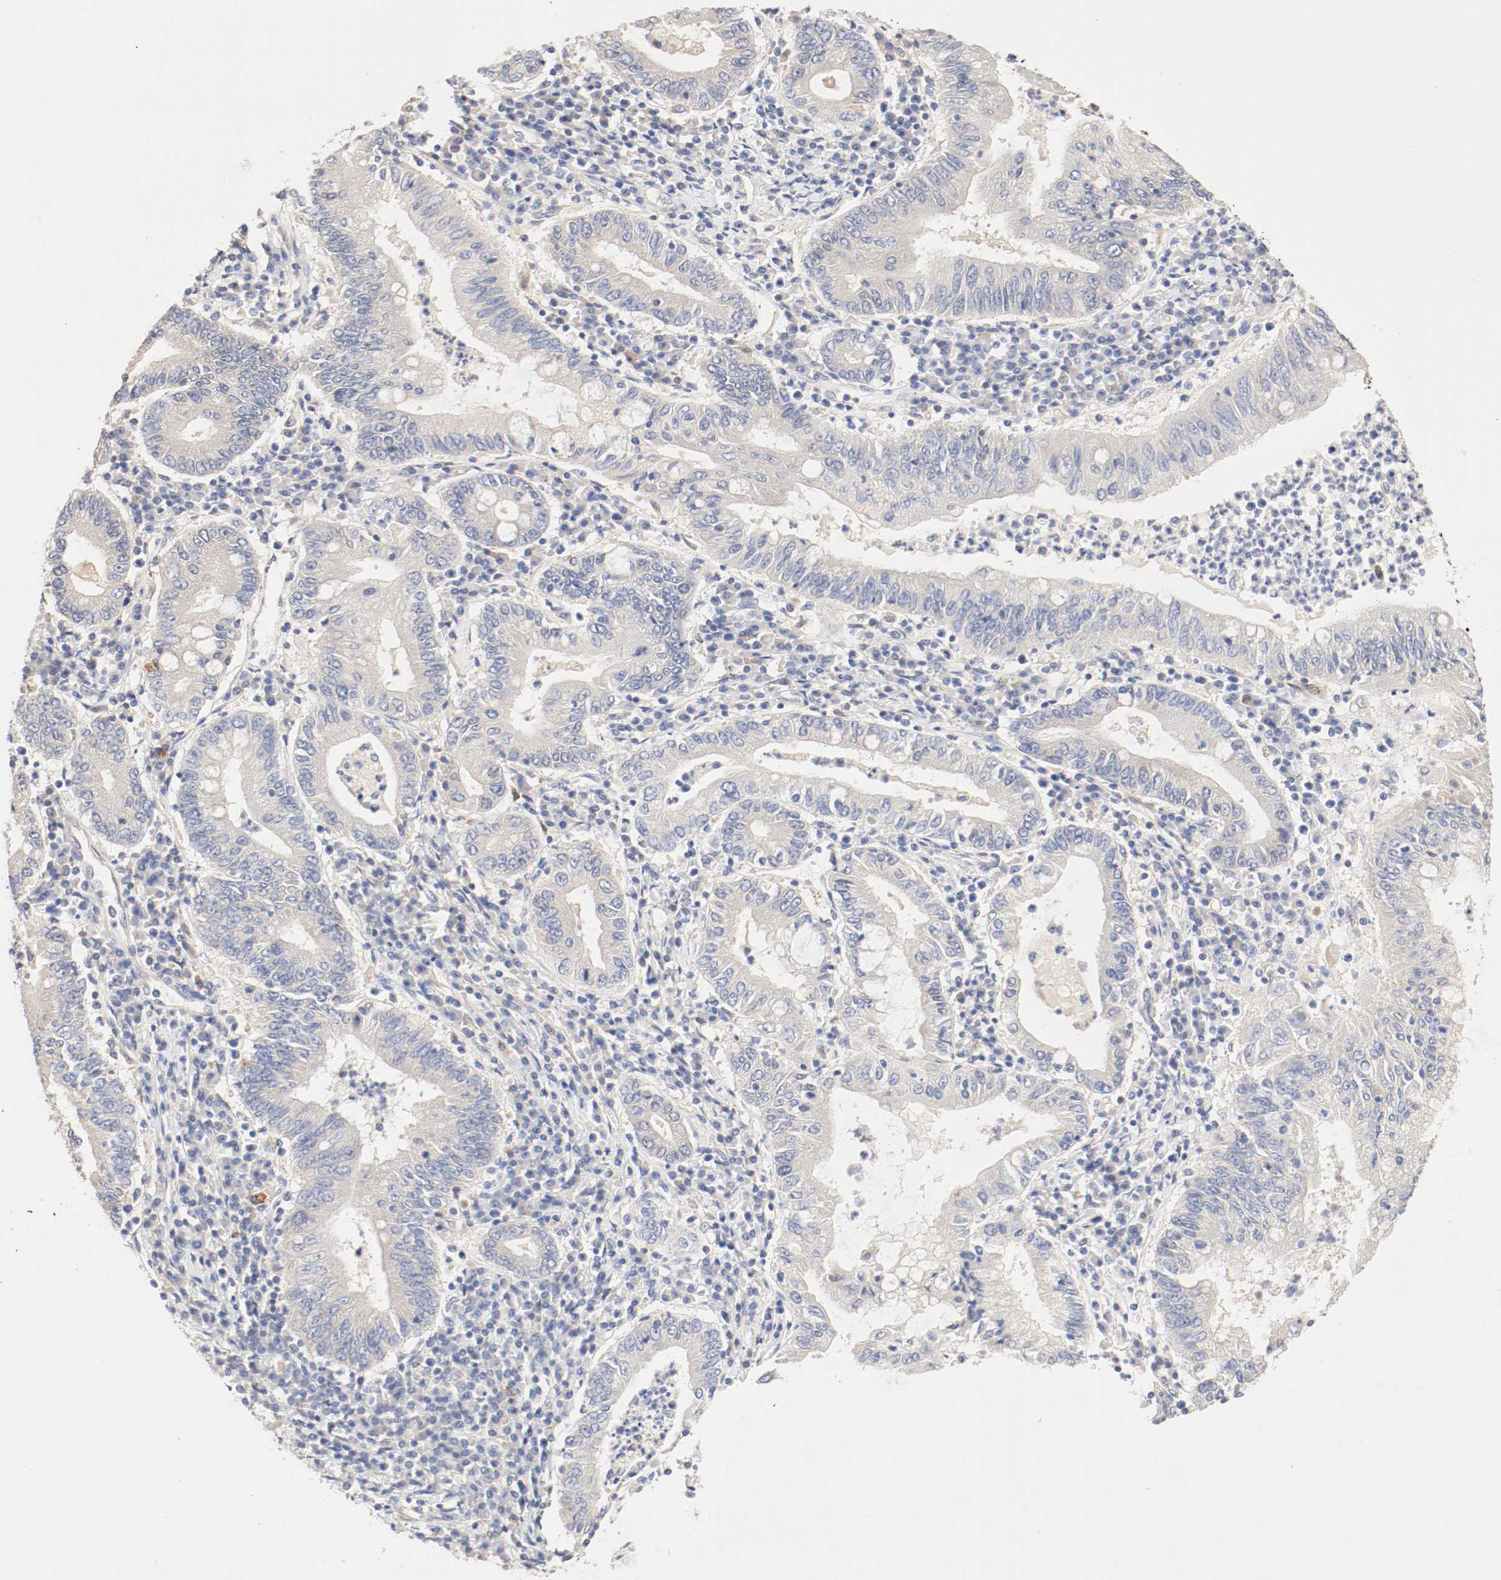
{"staining": {"intensity": "weak", "quantity": "25%-75%", "location": "cytoplasmic/membranous"}, "tissue": "stomach cancer", "cell_type": "Tumor cells", "image_type": "cancer", "snomed": [{"axis": "morphology", "description": "Normal tissue, NOS"}, {"axis": "morphology", "description": "Adenocarcinoma, NOS"}, {"axis": "topography", "description": "Esophagus"}, {"axis": "topography", "description": "Stomach, upper"}, {"axis": "topography", "description": "Peripheral nerve tissue"}], "caption": "Immunohistochemical staining of stomach adenocarcinoma exhibits low levels of weak cytoplasmic/membranous protein expression in about 25%-75% of tumor cells. (IHC, brightfield microscopy, high magnification).", "gene": "GIT1", "patient": {"sex": "male", "age": 62}}